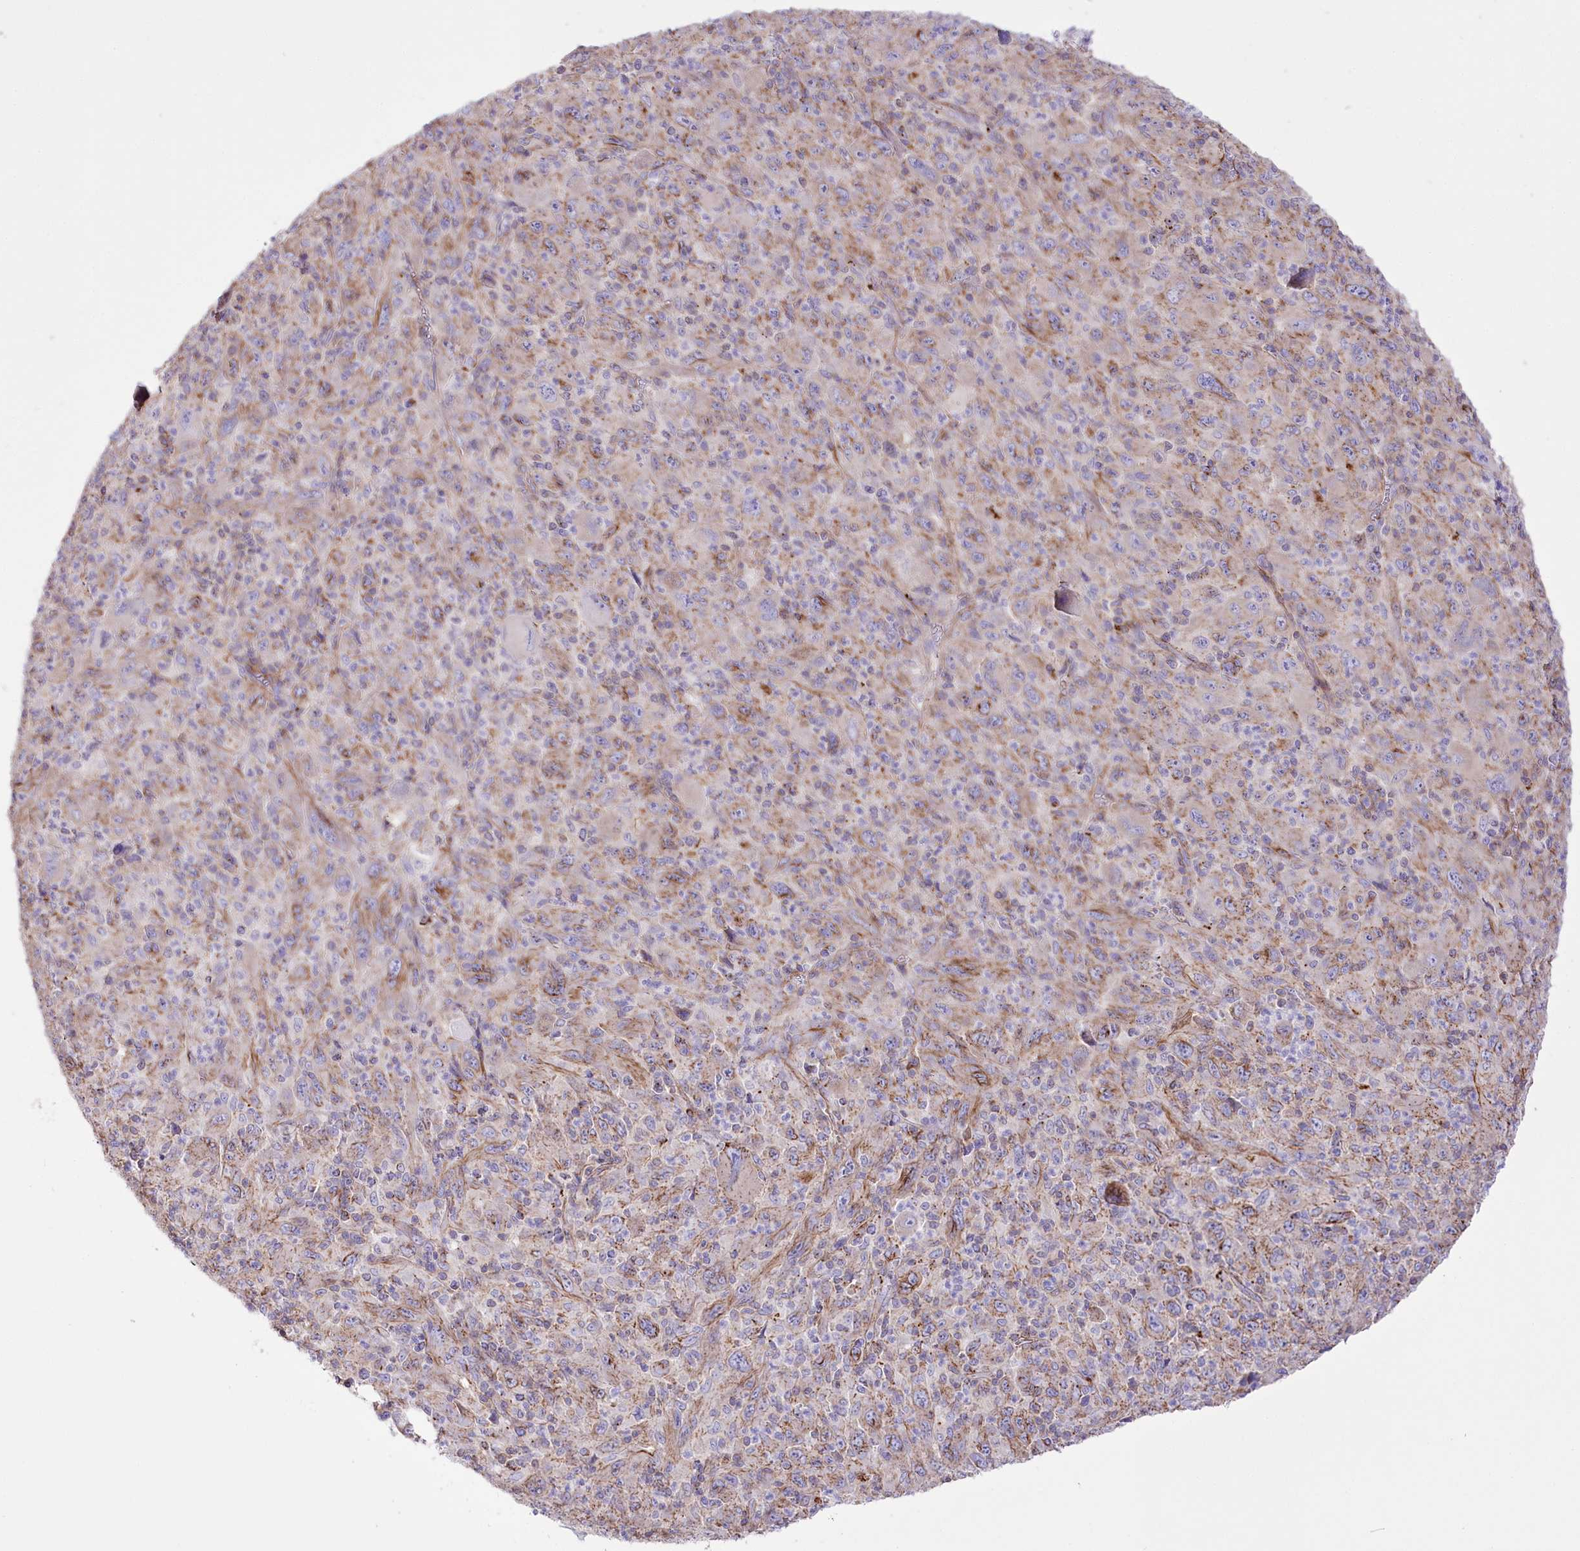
{"staining": {"intensity": "moderate", "quantity": "25%-75%", "location": "cytoplasmic/membranous"}, "tissue": "melanoma", "cell_type": "Tumor cells", "image_type": "cancer", "snomed": [{"axis": "morphology", "description": "Malignant melanoma, Metastatic site"}, {"axis": "topography", "description": "Skin"}], "caption": "Immunohistochemistry of human melanoma reveals medium levels of moderate cytoplasmic/membranous expression in approximately 25%-75% of tumor cells.", "gene": "FAM216A", "patient": {"sex": "female", "age": 56}}